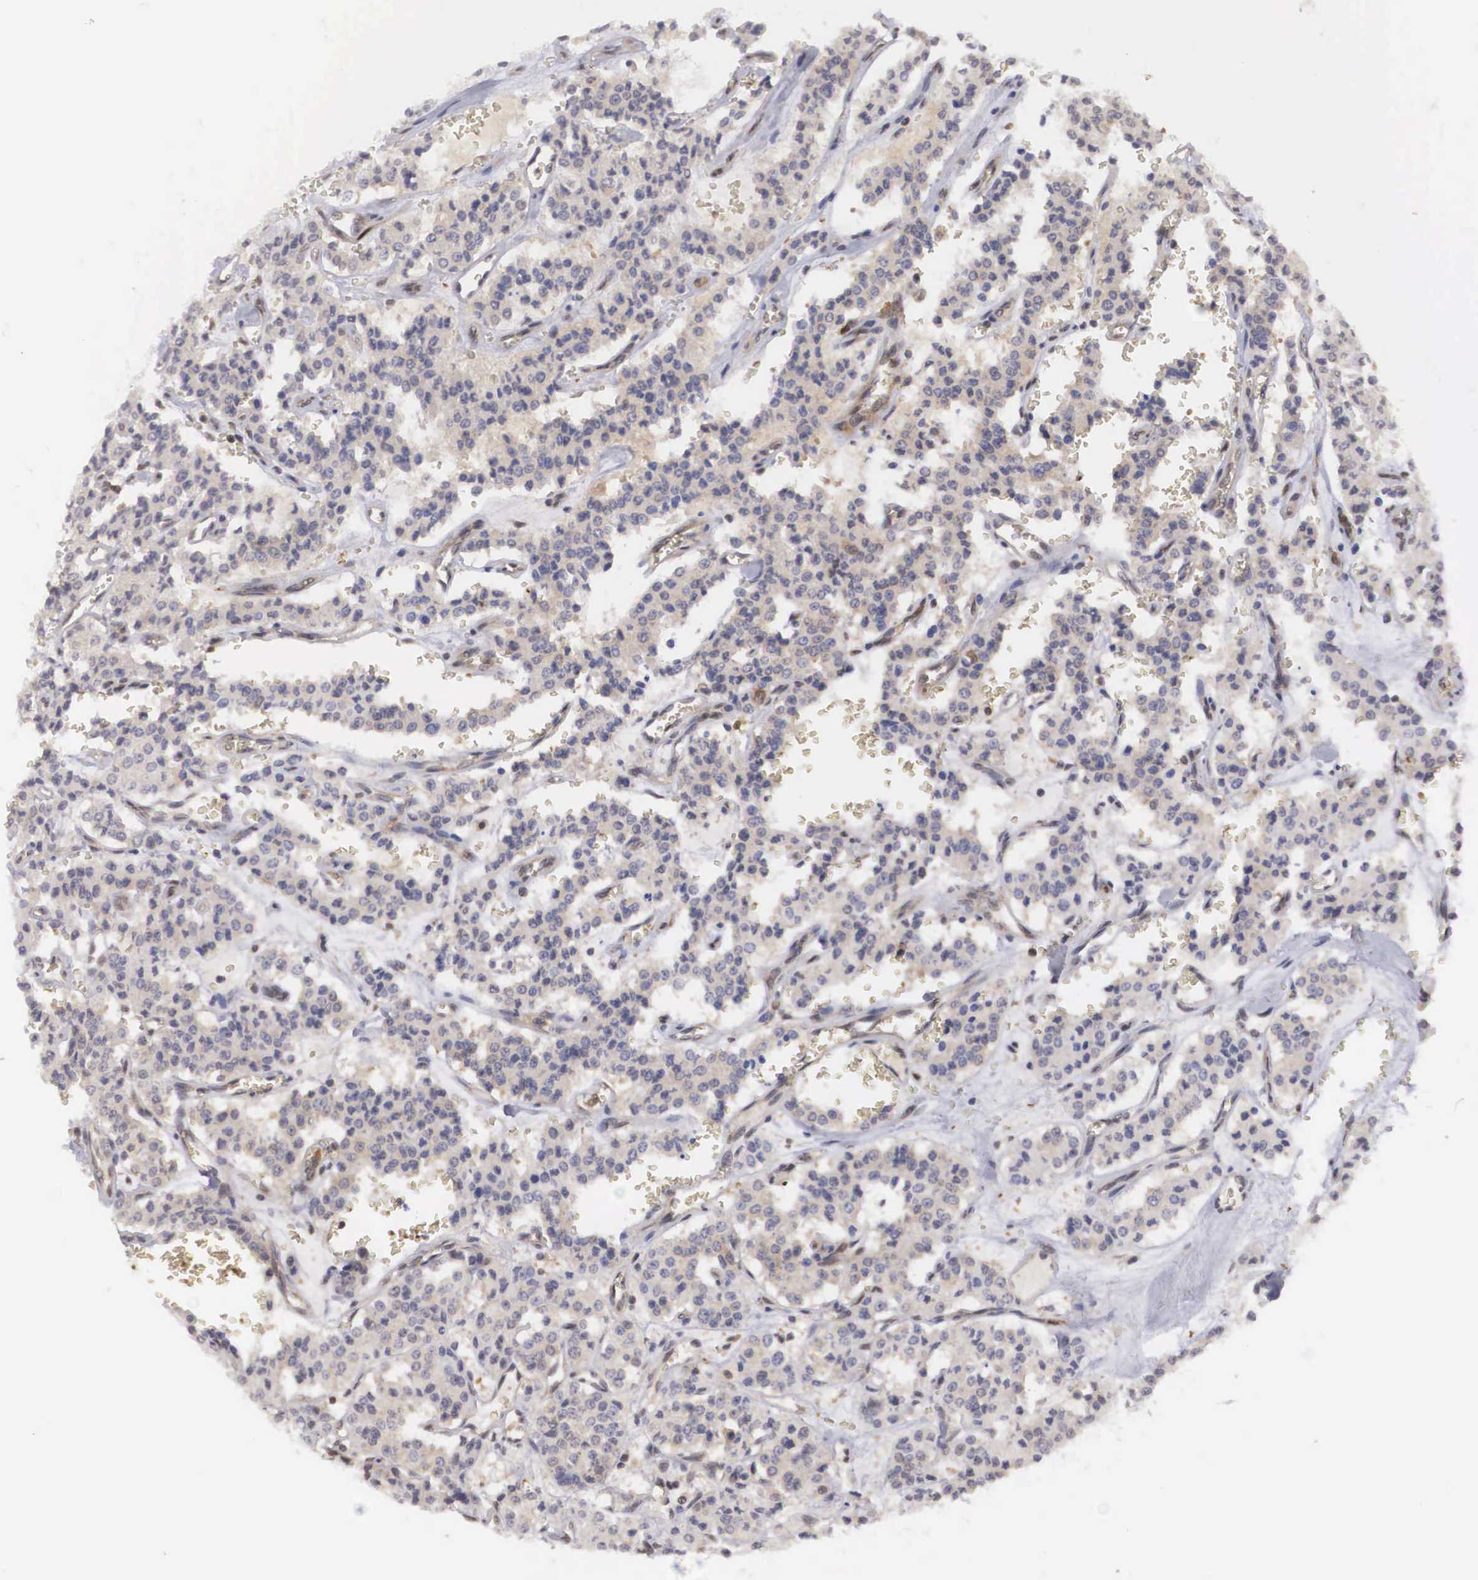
{"staining": {"intensity": "weak", "quantity": ">75%", "location": "cytoplasmic/membranous"}, "tissue": "carcinoid", "cell_type": "Tumor cells", "image_type": "cancer", "snomed": [{"axis": "morphology", "description": "Carcinoid, malignant, NOS"}, {"axis": "topography", "description": "Bronchus"}], "caption": "Protein staining of carcinoid tissue demonstrates weak cytoplasmic/membranous expression in about >75% of tumor cells.", "gene": "ADSL", "patient": {"sex": "male", "age": 55}}